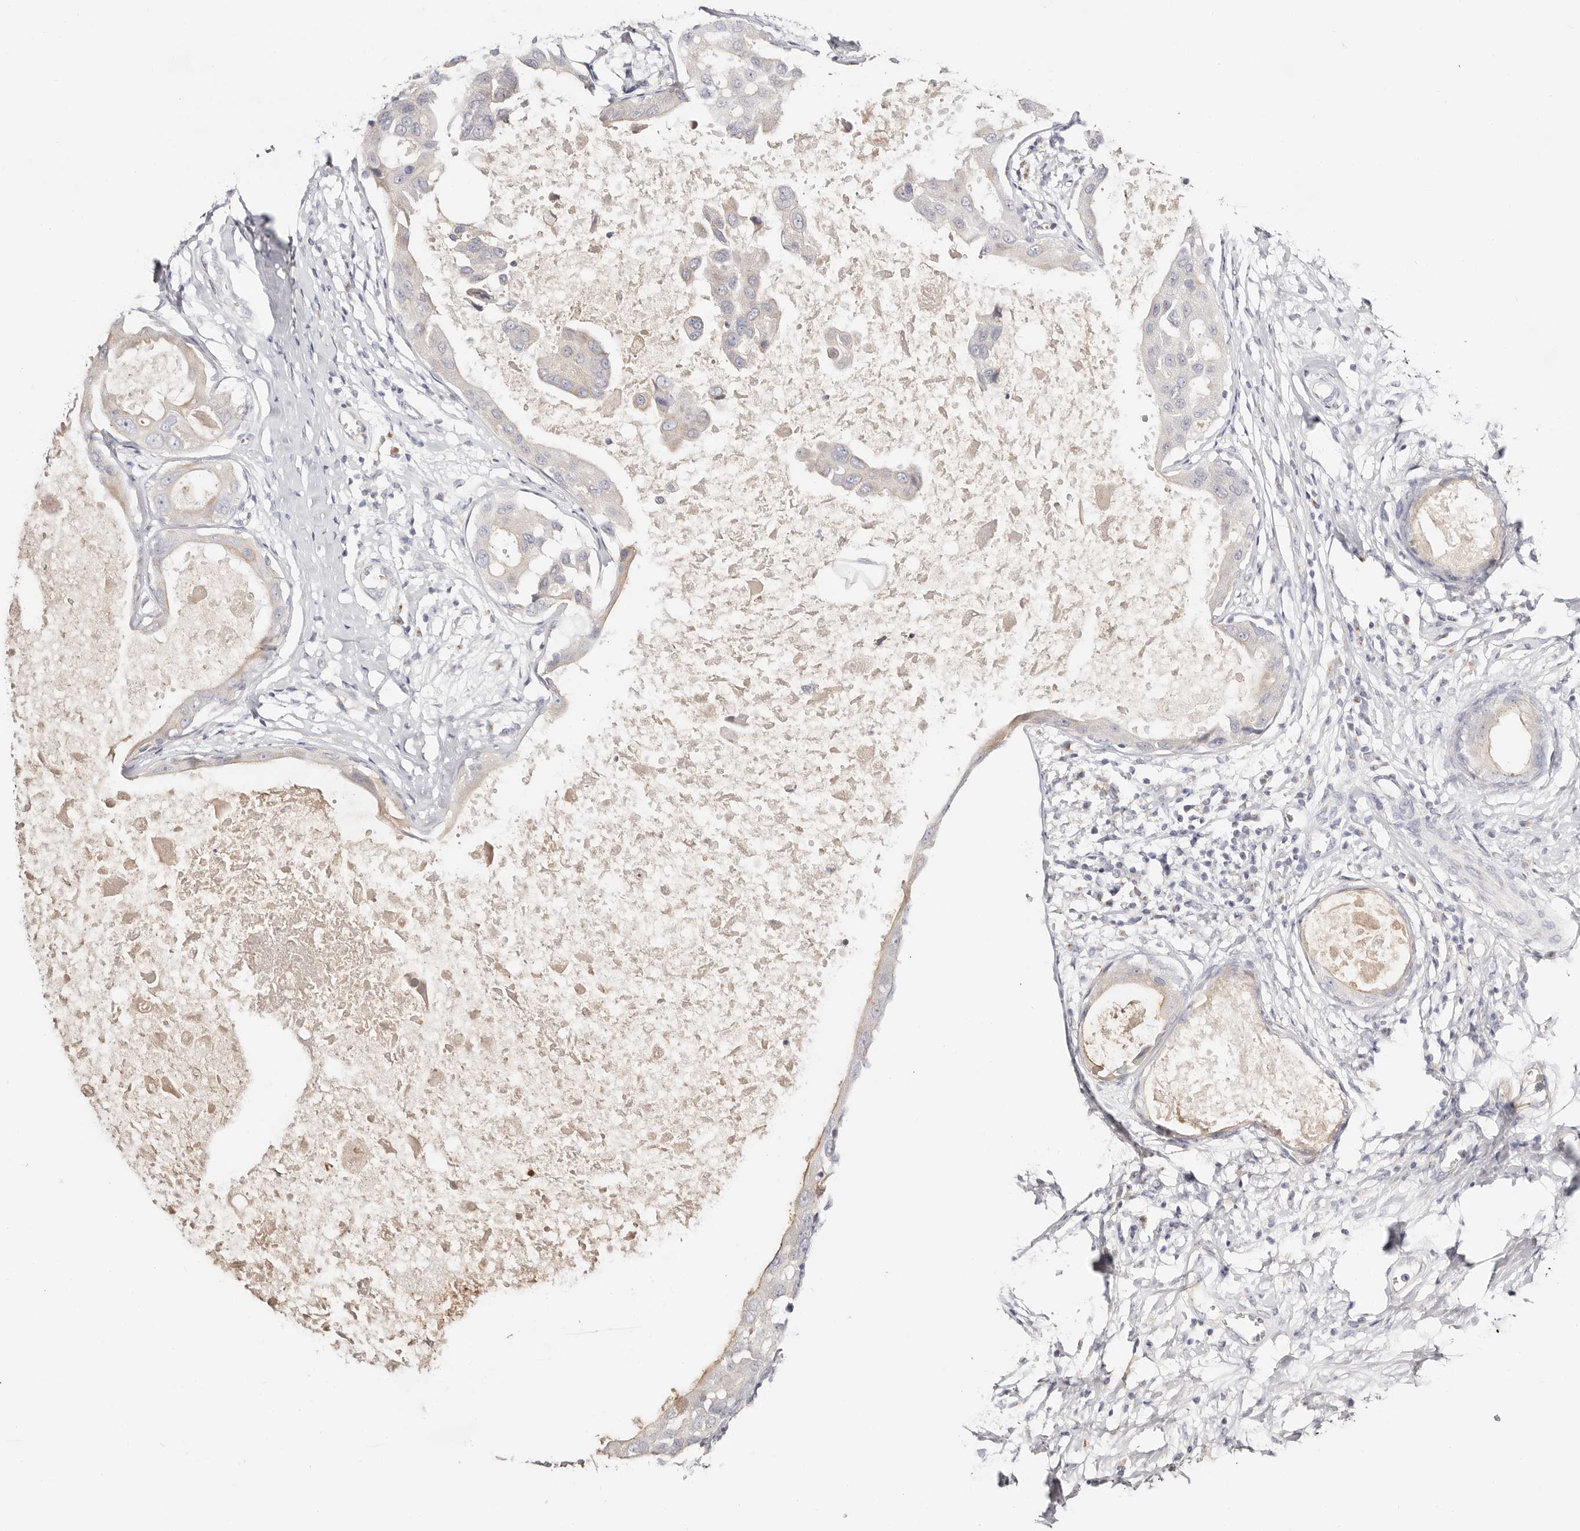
{"staining": {"intensity": "negative", "quantity": "none", "location": "none"}, "tissue": "breast cancer", "cell_type": "Tumor cells", "image_type": "cancer", "snomed": [{"axis": "morphology", "description": "Duct carcinoma"}, {"axis": "topography", "description": "Breast"}], "caption": "High power microscopy histopathology image of an immunohistochemistry (IHC) histopathology image of breast infiltrating ductal carcinoma, revealing no significant staining in tumor cells.", "gene": "DNASE1", "patient": {"sex": "female", "age": 27}}